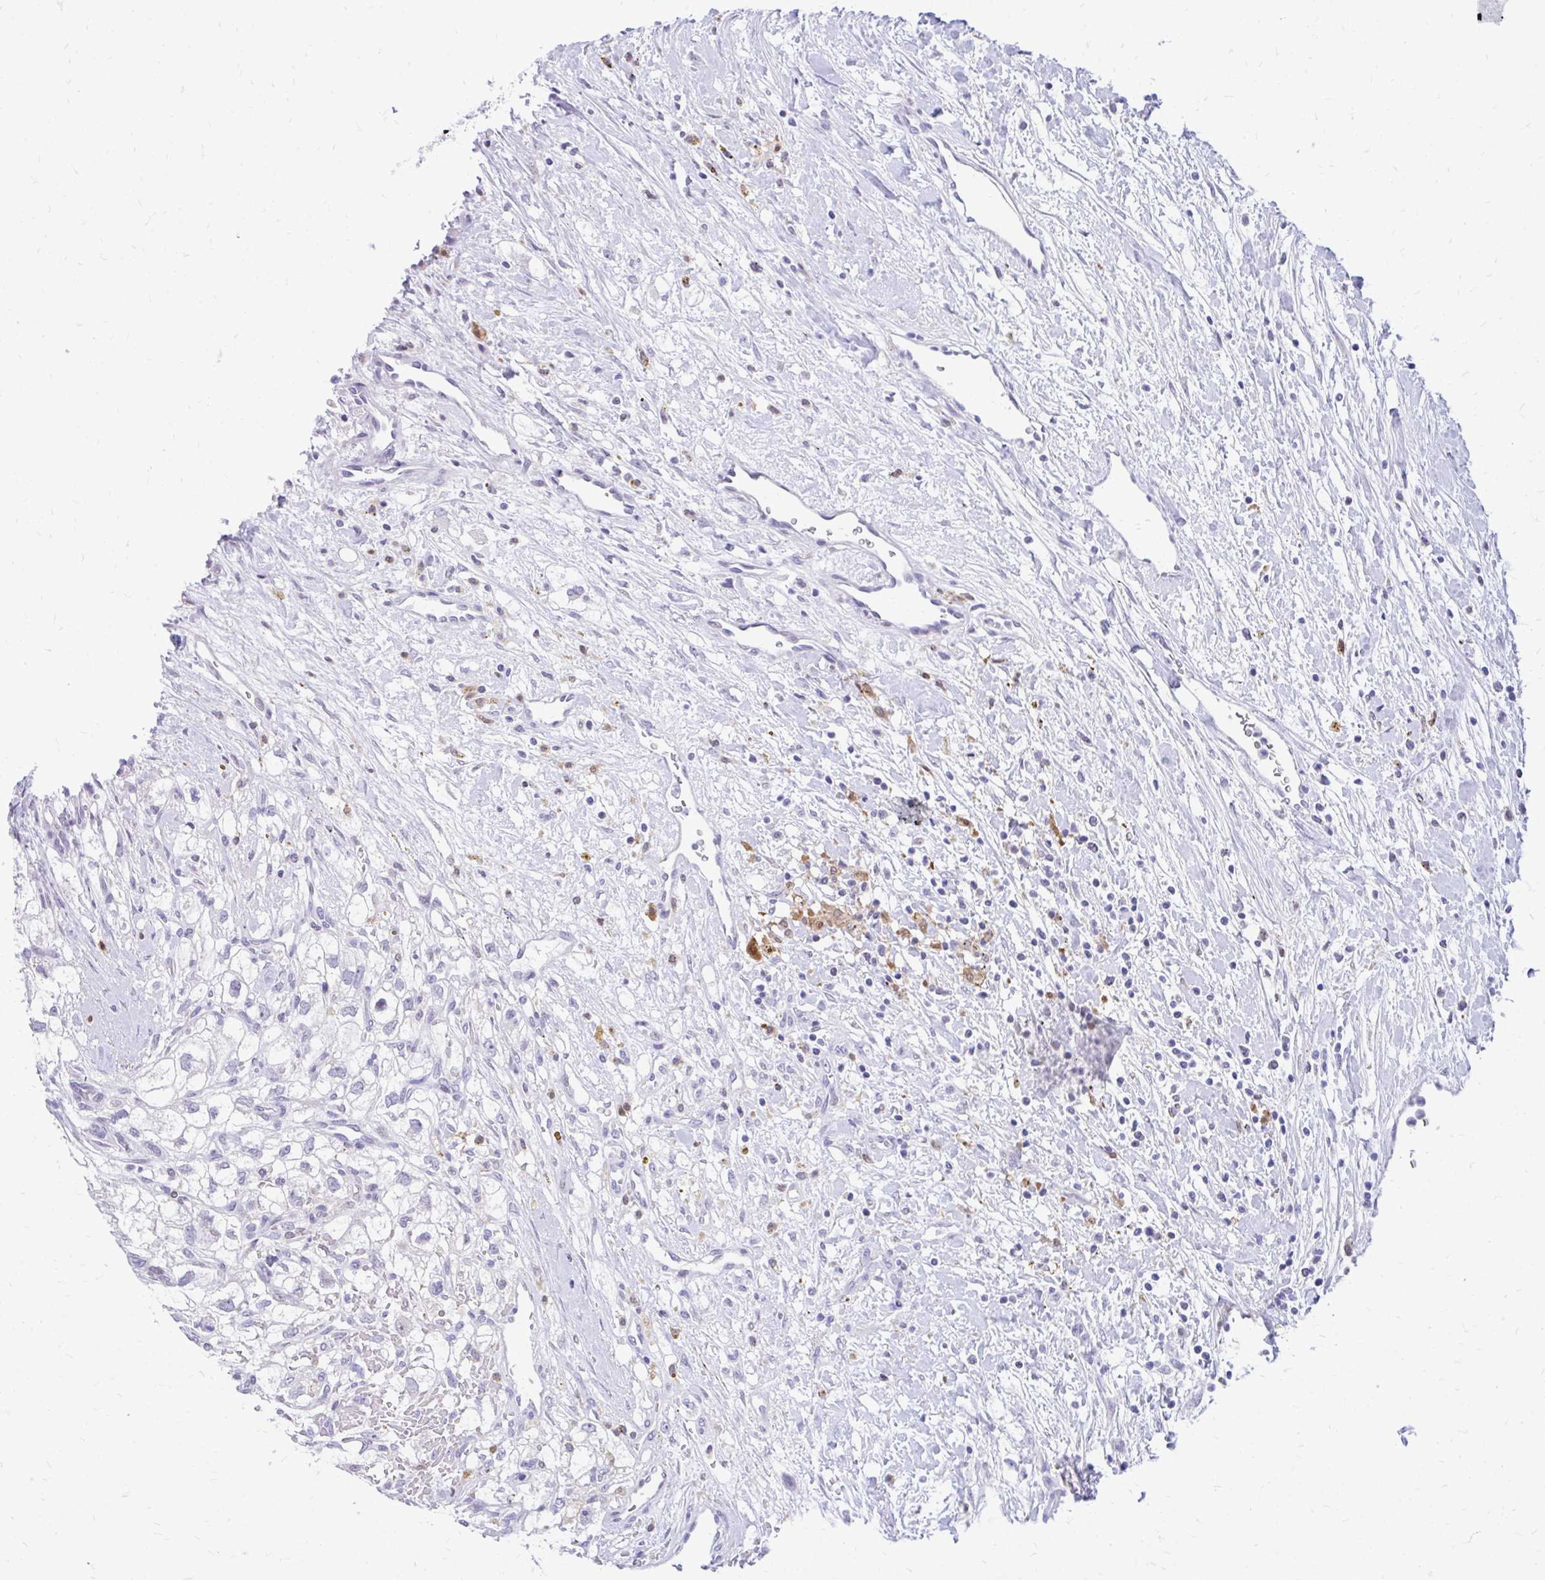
{"staining": {"intensity": "negative", "quantity": "none", "location": "none"}, "tissue": "renal cancer", "cell_type": "Tumor cells", "image_type": "cancer", "snomed": [{"axis": "morphology", "description": "Adenocarcinoma, NOS"}, {"axis": "topography", "description": "Kidney"}], "caption": "Tumor cells show no significant protein staining in adenocarcinoma (renal). The staining was performed using DAB (3,3'-diaminobenzidine) to visualize the protein expression in brown, while the nuclei were stained in blue with hematoxylin (Magnification: 20x).", "gene": "GLB1L2", "patient": {"sex": "male", "age": 59}}